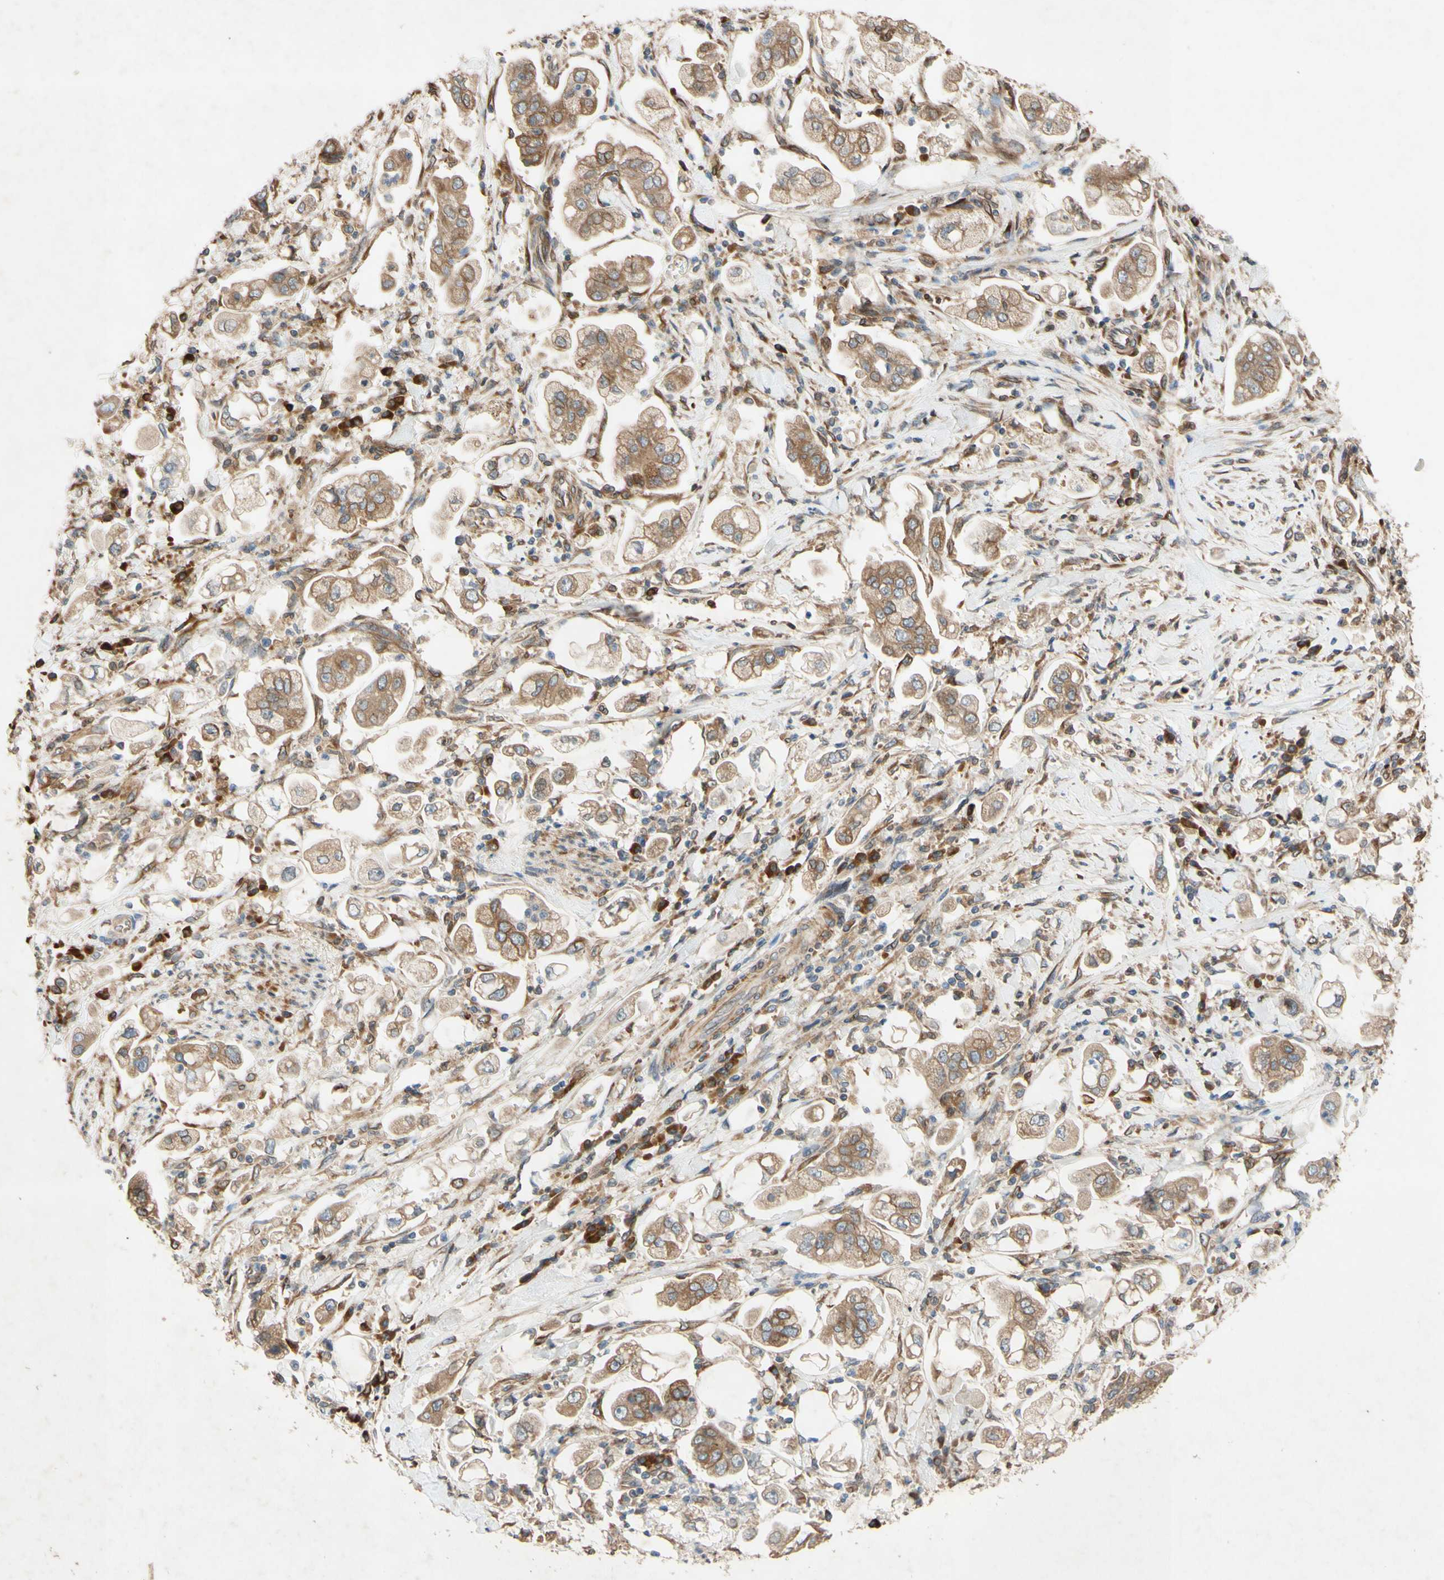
{"staining": {"intensity": "moderate", "quantity": ">75%", "location": "cytoplasmic/membranous,nuclear"}, "tissue": "stomach cancer", "cell_type": "Tumor cells", "image_type": "cancer", "snomed": [{"axis": "morphology", "description": "Adenocarcinoma, NOS"}, {"axis": "topography", "description": "Stomach"}], "caption": "Stomach cancer (adenocarcinoma) stained with DAB immunohistochemistry displays medium levels of moderate cytoplasmic/membranous and nuclear staining in about >75% of tumor cells. (Stains: DAB (3,3'-diaminobenzidine) in brown, nuclei in blue, Microscopy: brightfield microscopy at high magnification).", "gene": "PTPRU", "patient": {"sex": "male", "age": 62}}